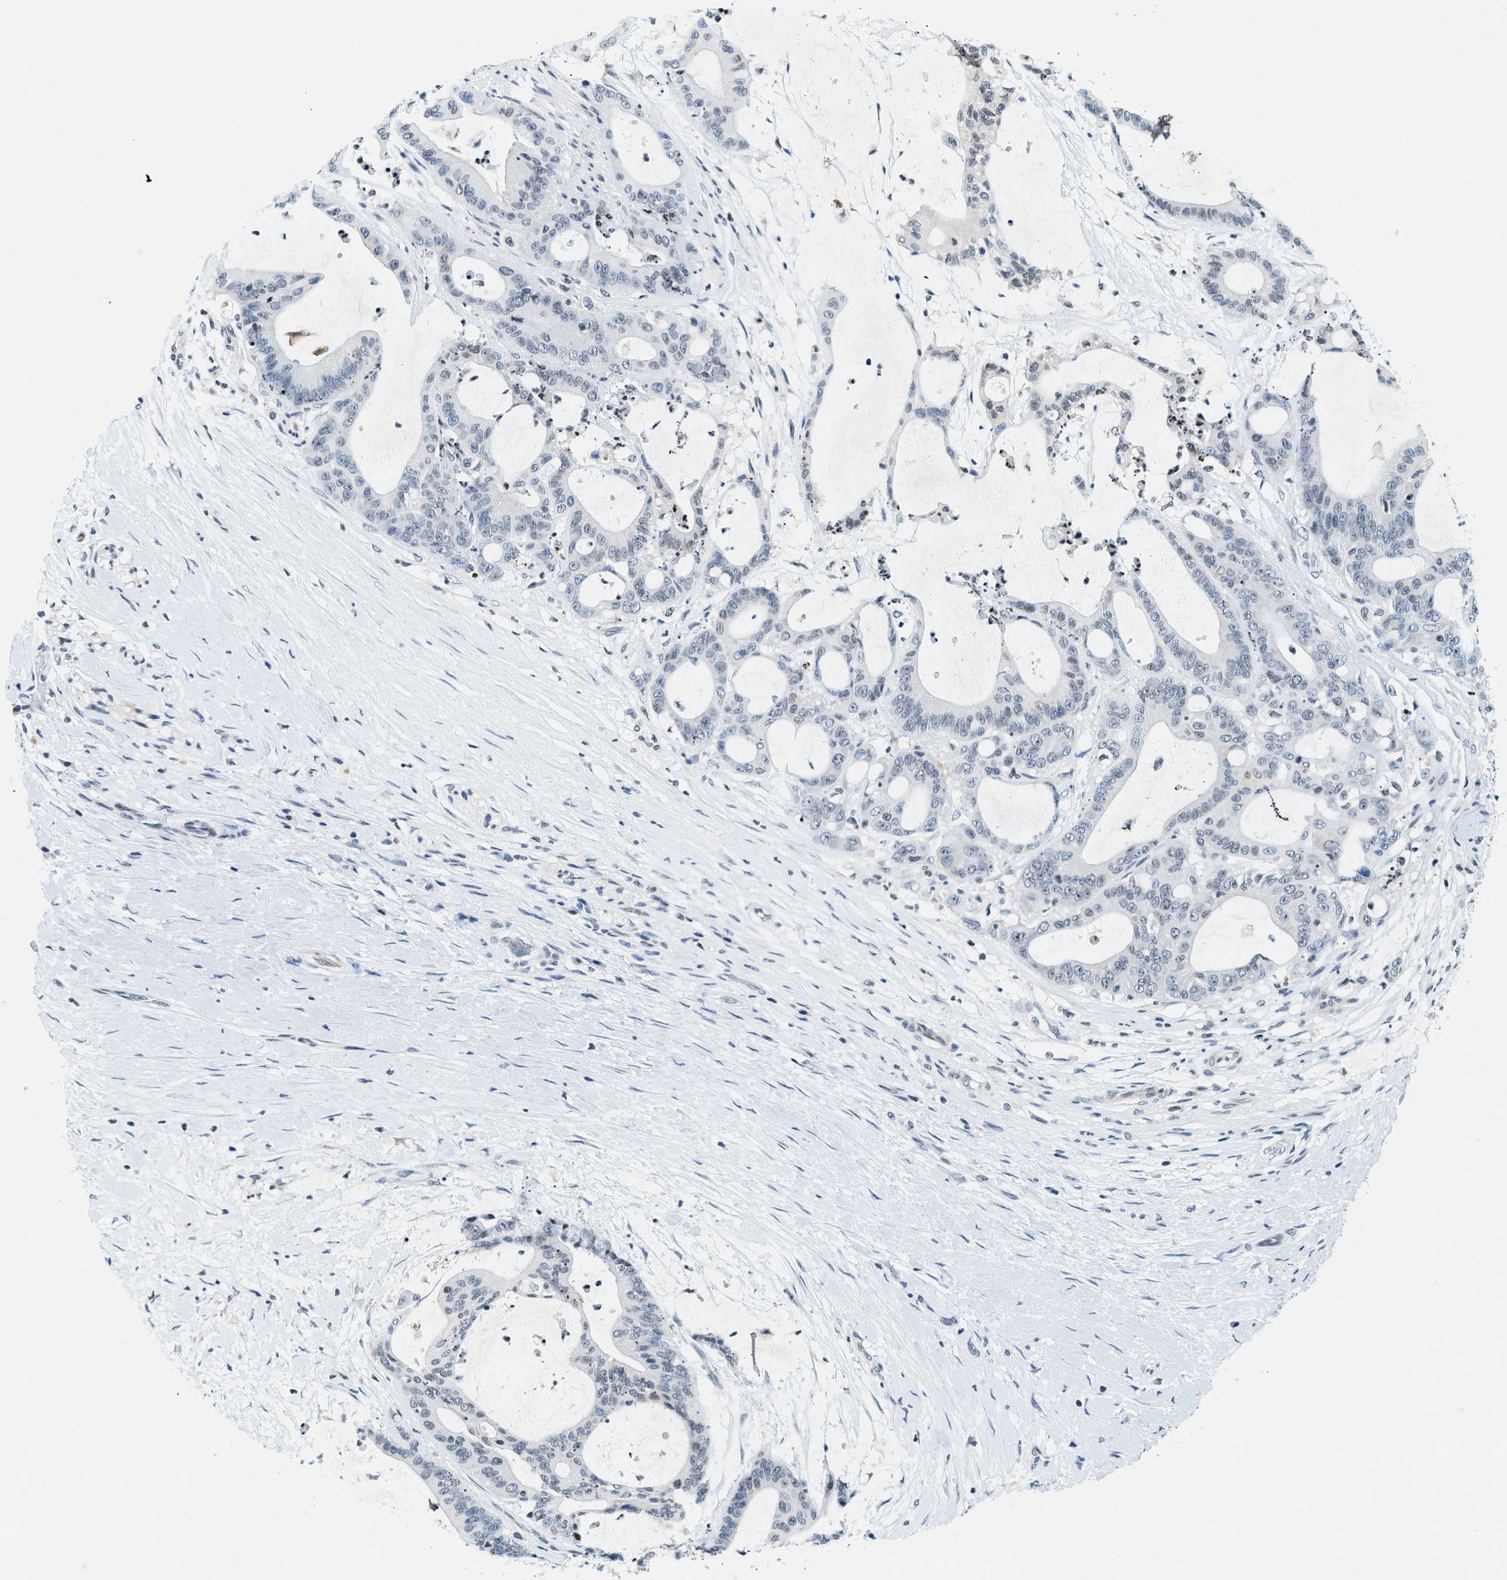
{"staining": {"intensity": "negative", "quantity": "none", "location": "none"}, "tissue": "liver cancer", "cell_type": "Tumor cells", "image_type": "cancer", "snomed": [{"axis": "morphology", "description": "Cholangiocarcinoma"}, {"axis": "topography", "description": "Liver"}], "caption": "This is an IHC histopathology image of human cholangiocarcinoma (liver). There is no expression in tumor cells.", "gene": "UVRAG", "patient": {"sex": "female", "age": 73}}